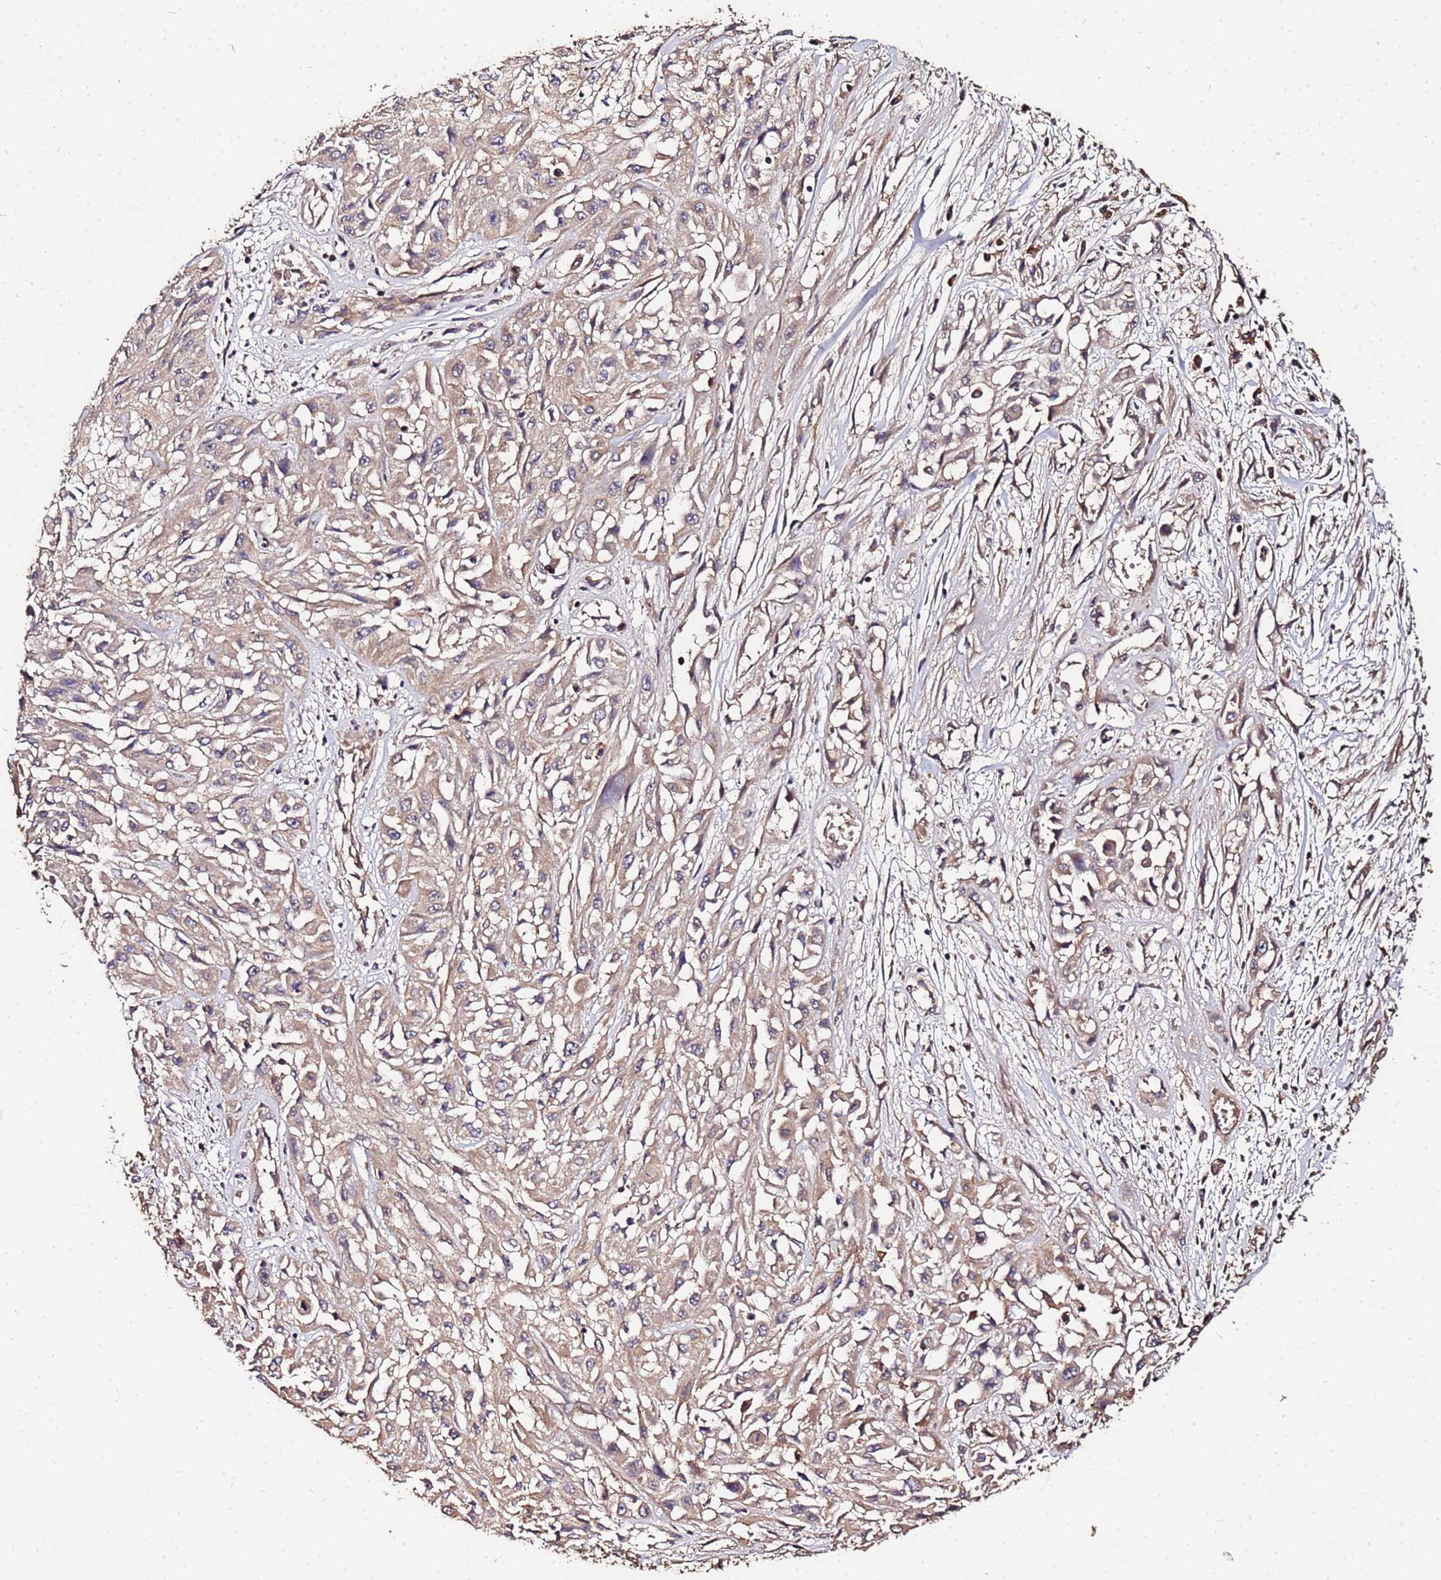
{"staining": {"intensity": "weak", "quantity": ">75%", "location": "cytoplasmic/membranous"}, "tissue": "skin cancer", "cell_type": "Tumor cells", "image_type": "cancer", "snomed": [{"axis": "morphology", "description": "Squamous cell carcinoma, NOS"}, {"axis": "morphology", "description": "Squamous cell carcinoma, metastatic, NOS"}, {"axis": "topography", "description": "Skin"}, {"axis": "topography", "description": "Lymph node"}], "caption": "This is a photomicrograph of IHC staining of skin cancer, which shows weak staining in the cytoplasmic/membranous of tumor cells.", "gene": "MTERF1", "patient": {"sex": "male", "age": 75}}